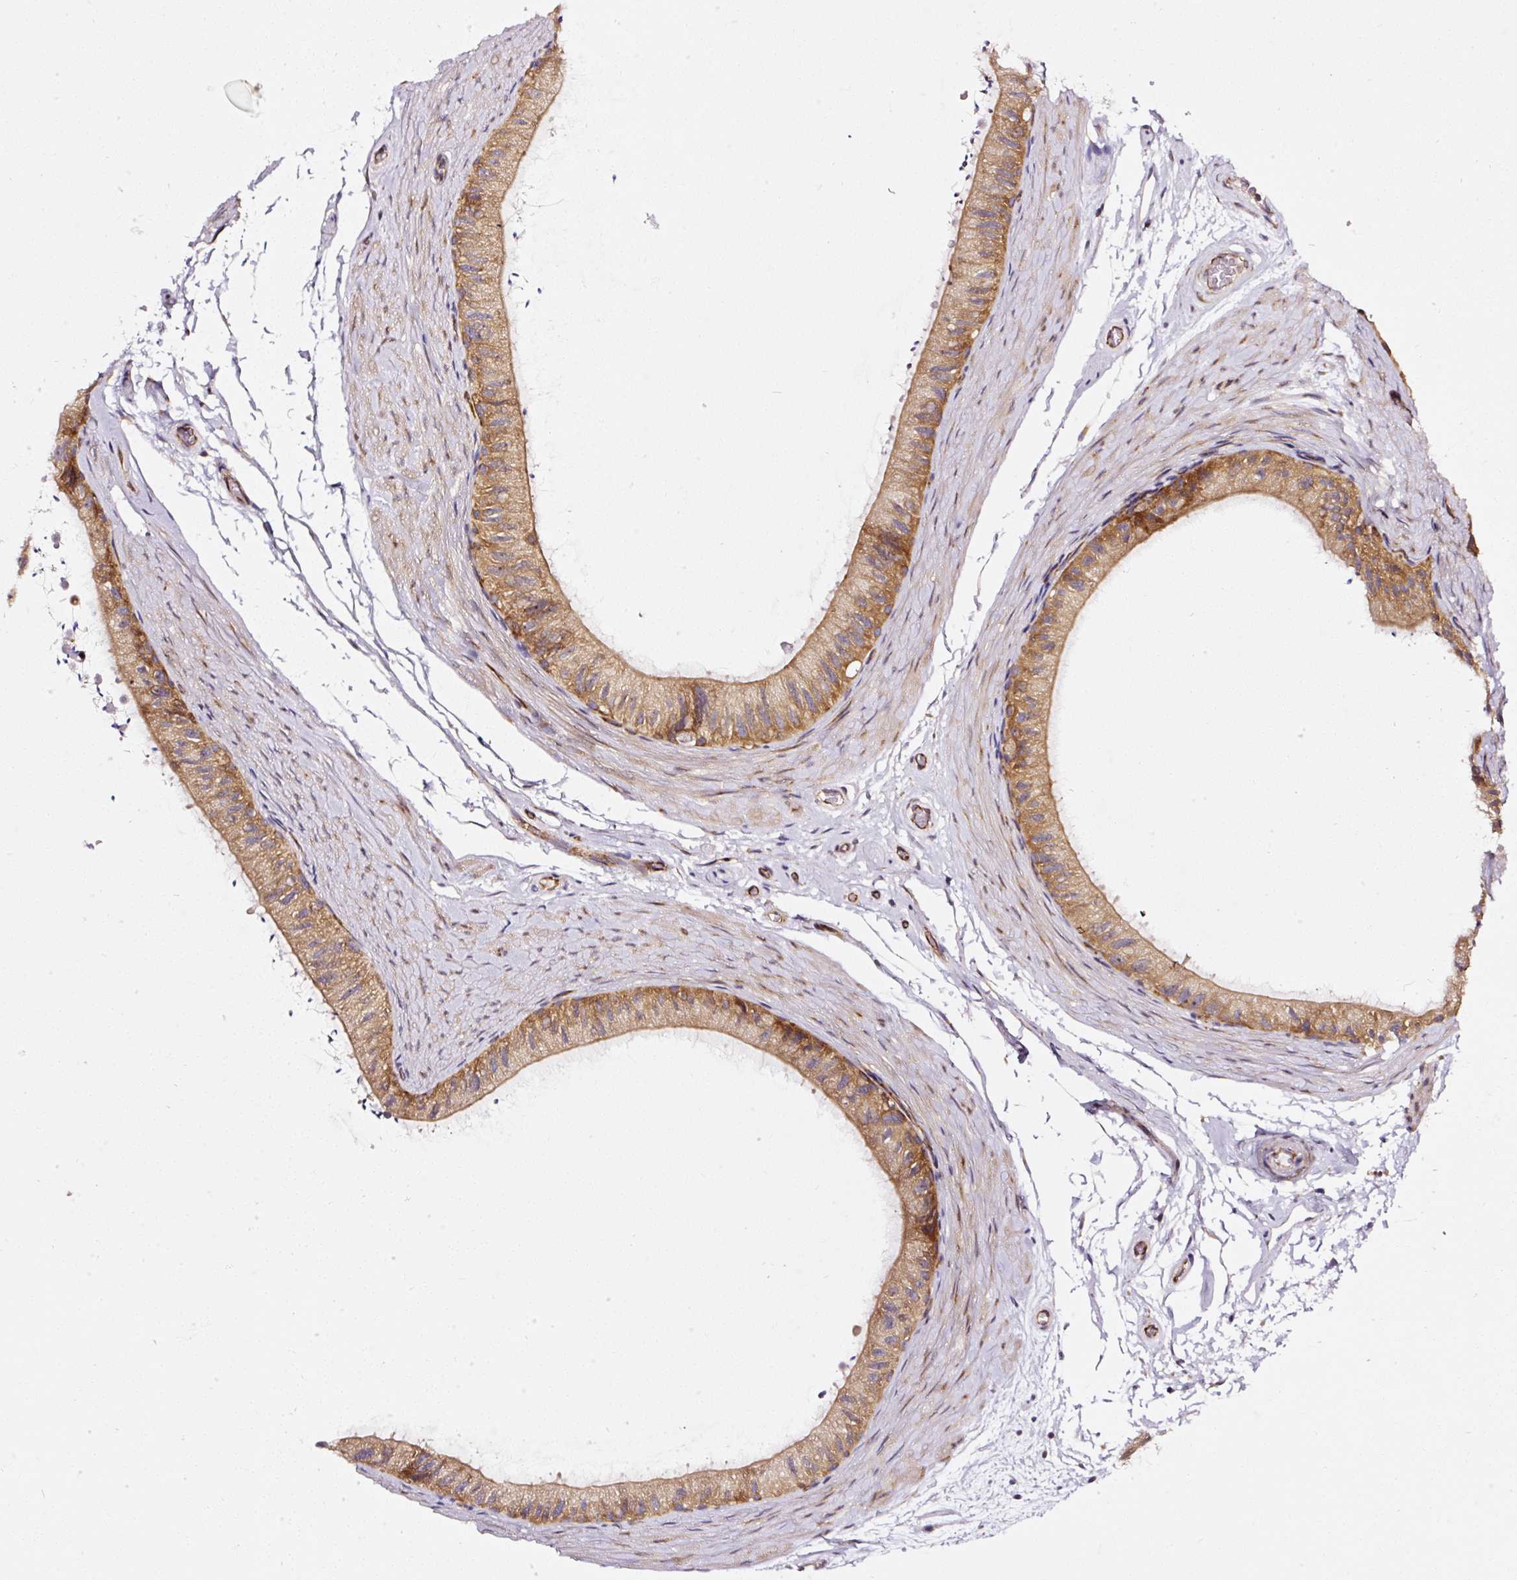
{"staining": {"intensity": "moderate", "quantity": "25%-75%", "location": "cytoplasmic/membranous"}, "tissue": "epididymis", "cell_type": "Glandular cells", "image_type": "normal", "snomed": [{"axis": "morphology", "description": "Normal tissue, NOS"}, {"axis": "topography", "description": "Epididymis"}], "caption": "Immunohistochemical staining of unremarkable human epididymis exhibits moderate cytoplasmic/membranous protein staining in approximately 25%-75% of glandular cells.", "gene": "RPL10A", "patient": {"sex": "male", "age": 55}}